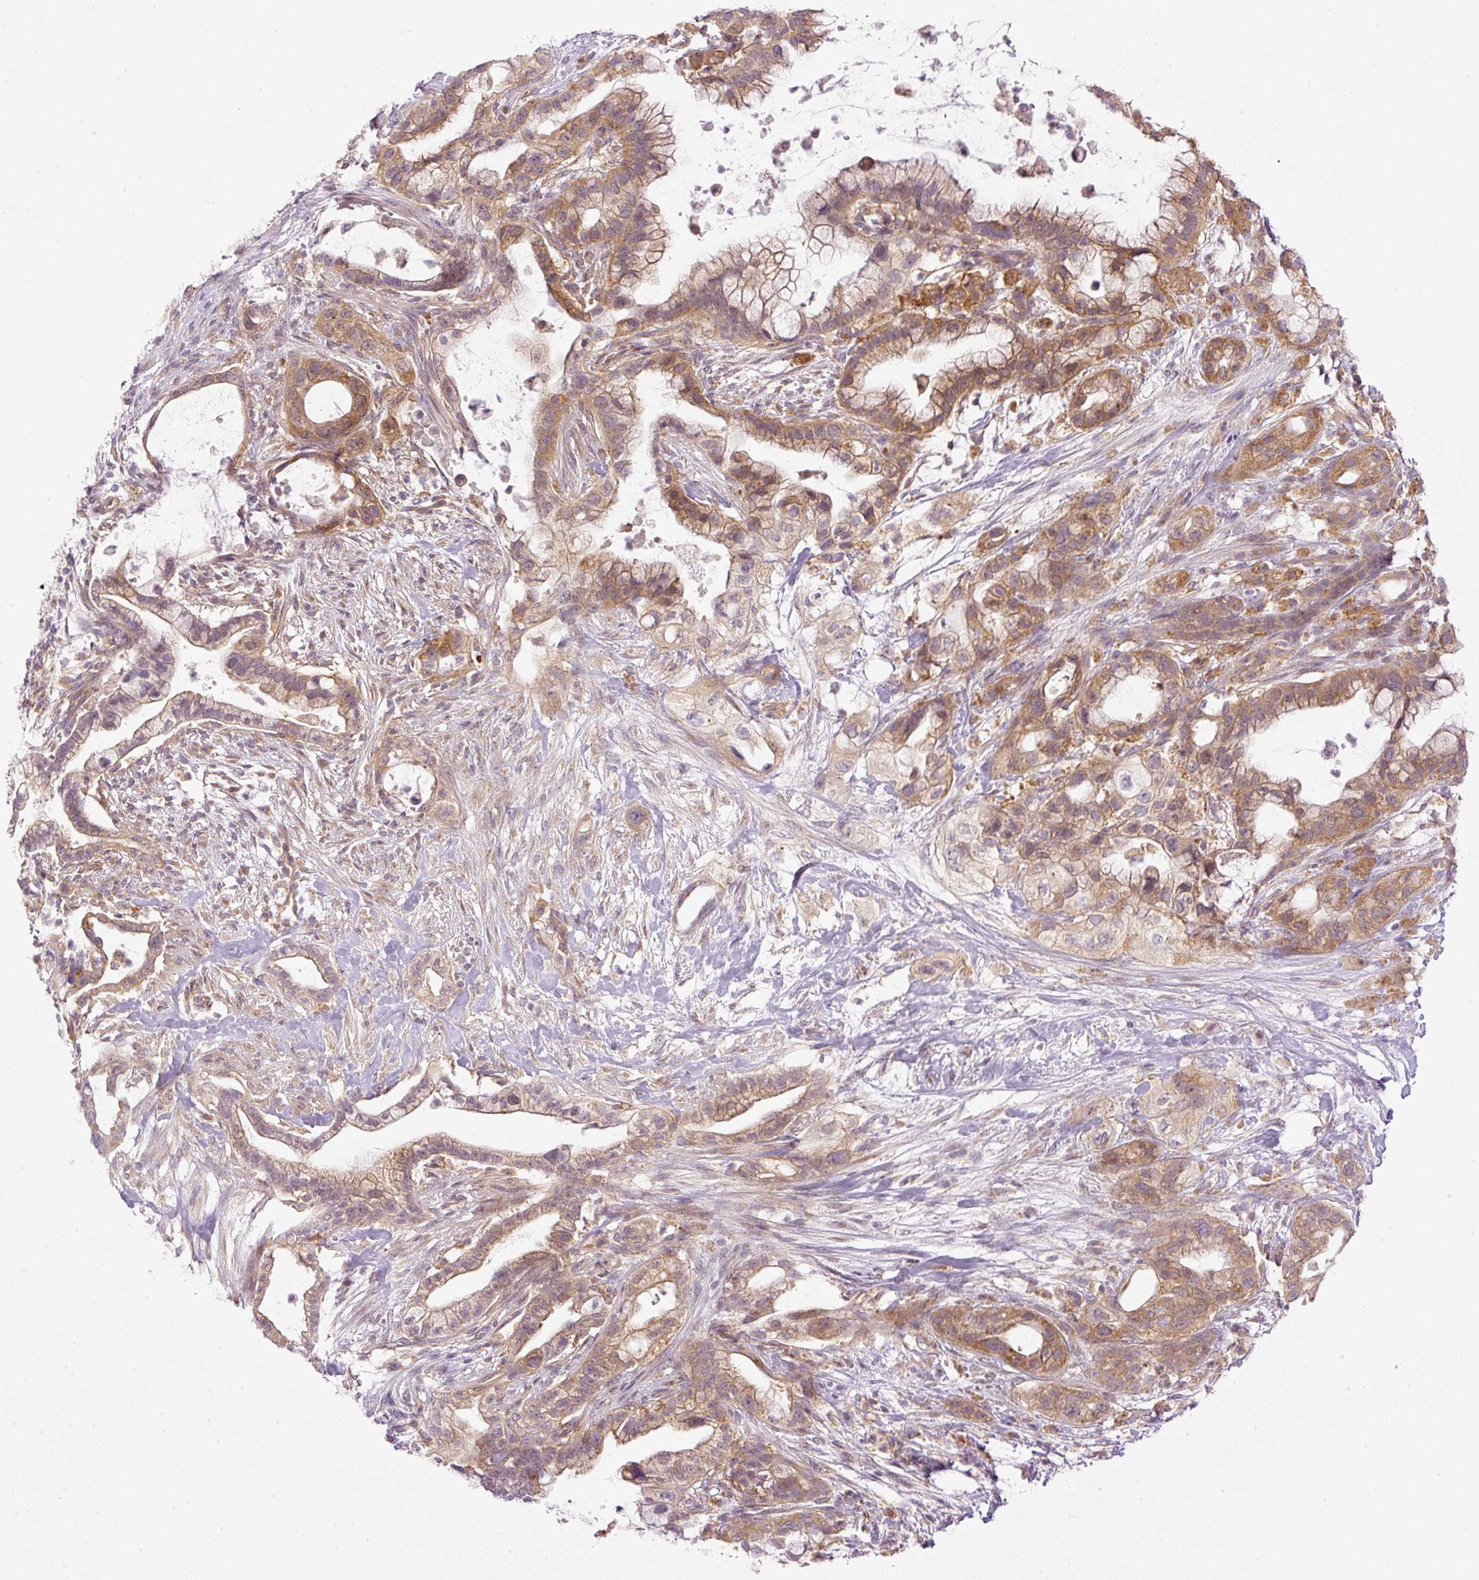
{"staining": {"intensity": "moderate", "quantity": "25%-75%", "location": "cytoplasmic/membranous"}, "tissue": "pancreatic cancer", "cell_type": "Tumor cells", "image_type": "cancer", "snomed": [{"axis": "morphology", "description": "Adenocarcinoma, NOS"}, {"axis": "topography", "description": "Pancreas"}], "caption": "Protein staining shows moderate cytoplasmic/membranous positivity in about 25%-75% of tumor cells in pancreatic adenocarcinoma.", "gene": "MZT2B", "patient": {"sex": "male", "age": 44}}